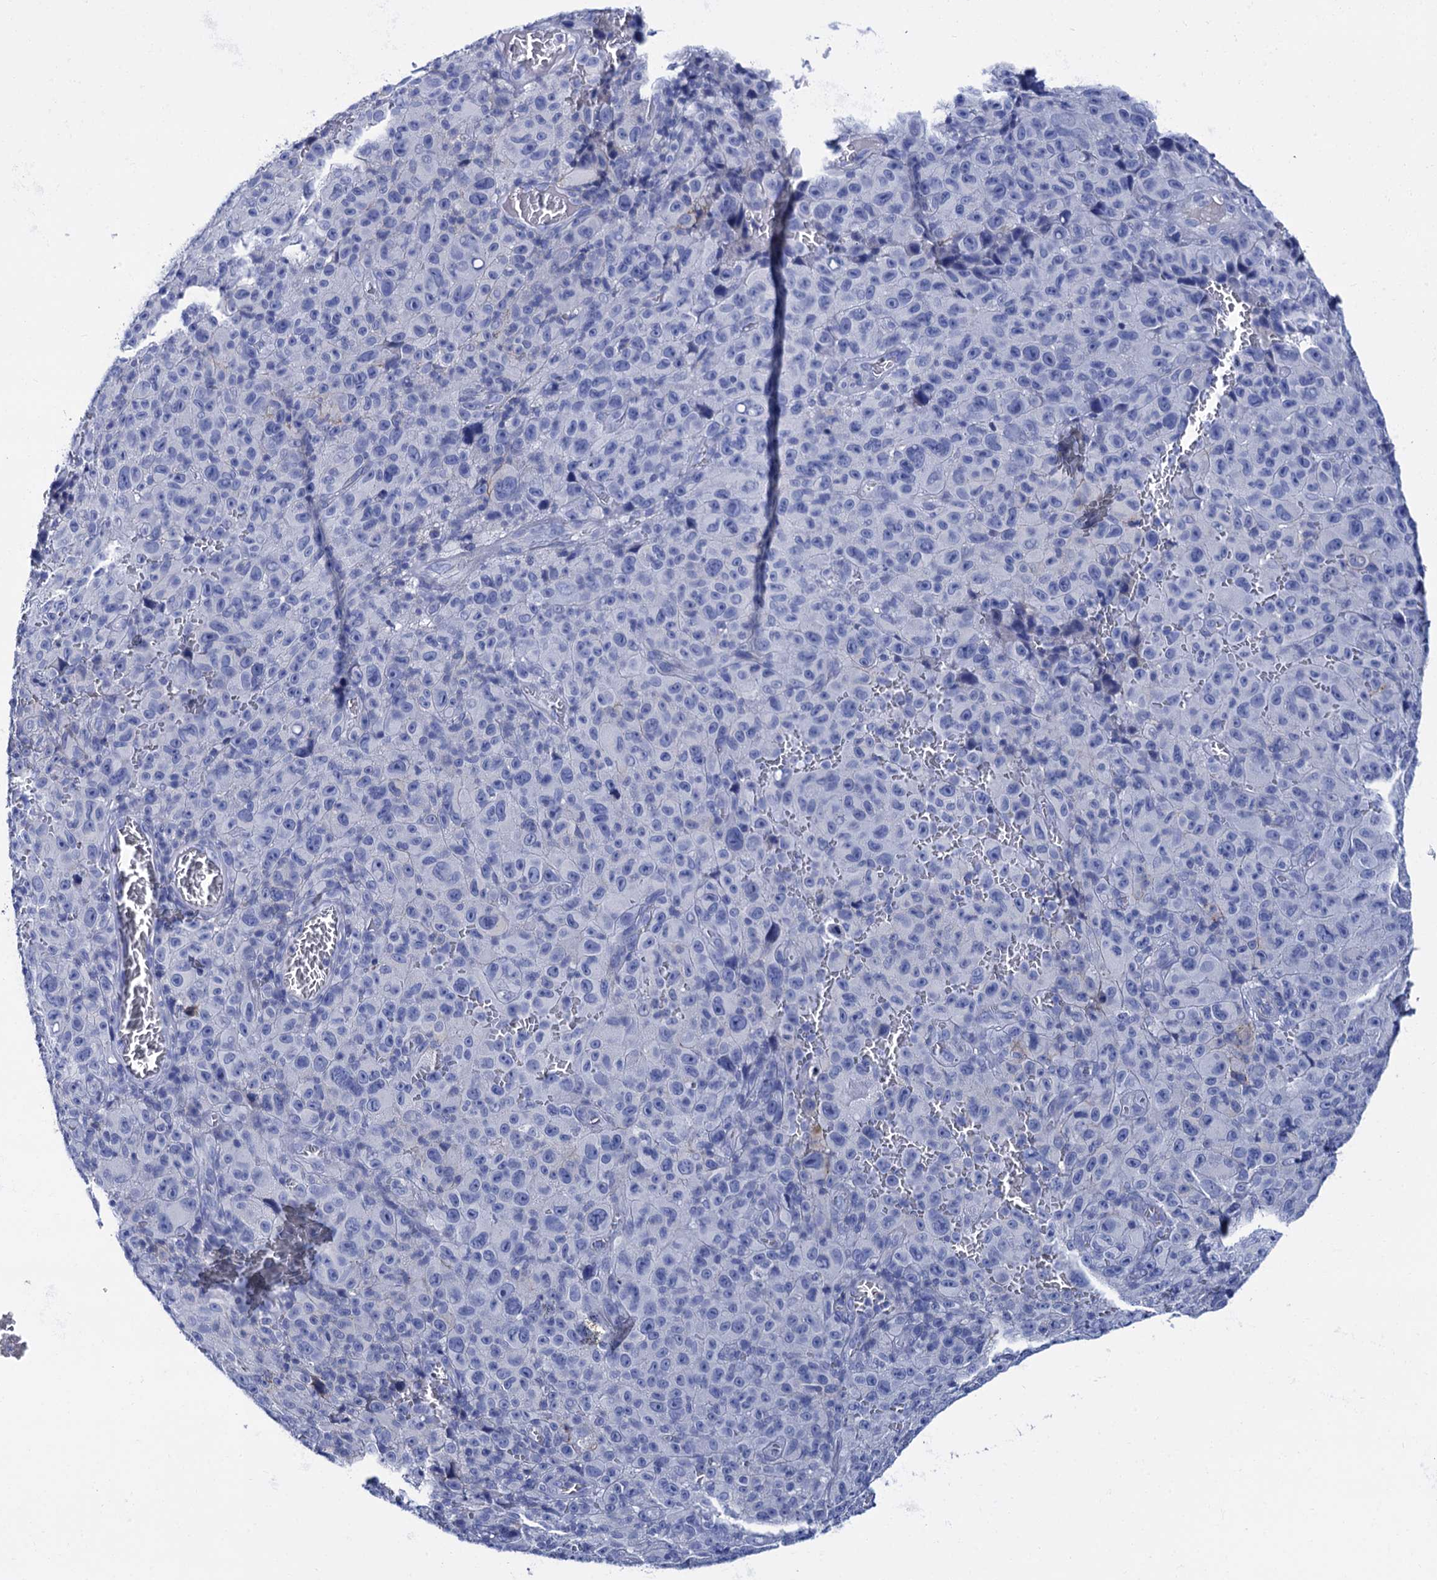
{"staining": {"intensity": "negative", "quantity": "none", "location": "none"}, "tissue": "melanoma", "cell_type": "Tumor cells", "image_type": "cancer", "snomed": [{"axis": "morphology", "description": "Malignant melanoma, NOS"}, {"axis": "topography", "description": "Skin"}], "caption": "The photomicrograph exhibits no significant staining in tumor cells of malignant melanoma. Nuclei are stained in blue.", "gene": "RAB3IP", "patient": {"sex": "female", "age": 82}}